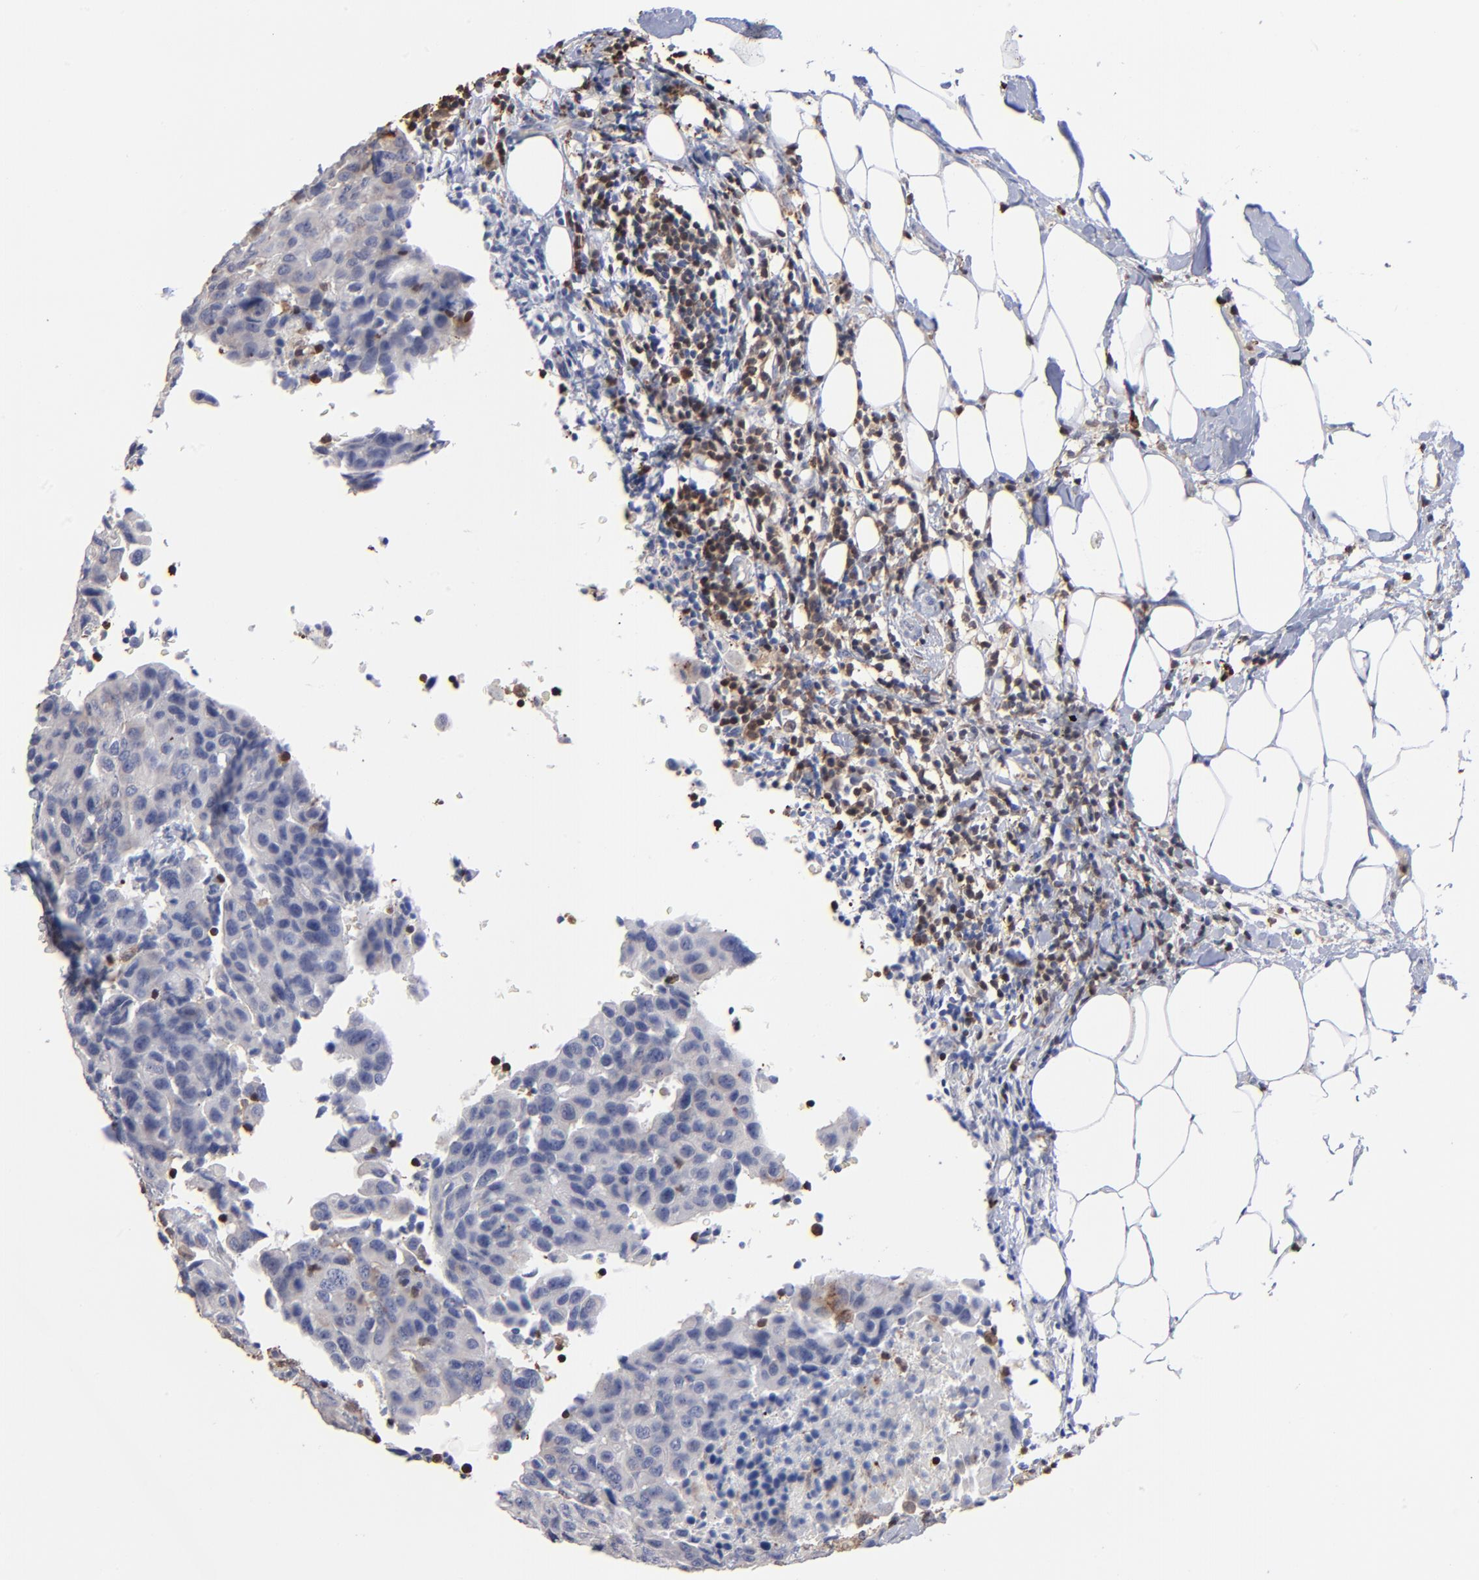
{"staining": {"intensity": "negative", "quantity": "none", "location": "none"}, "tissue": "breast cancer", "cell_type": "Tumor cells", "image_type": "cancer", "snomed": [{"axis": "morphology", "description": "Duct carcinoma"}, {"axis": "topography", "description": "Breast"}], "caption": "Breast invasive ductal carcinoma was stained to show a protein in brown. There is no significant expression in tumor cells.", "gene": "TBXT", "patient": {"sex": "female", "age": 54}}